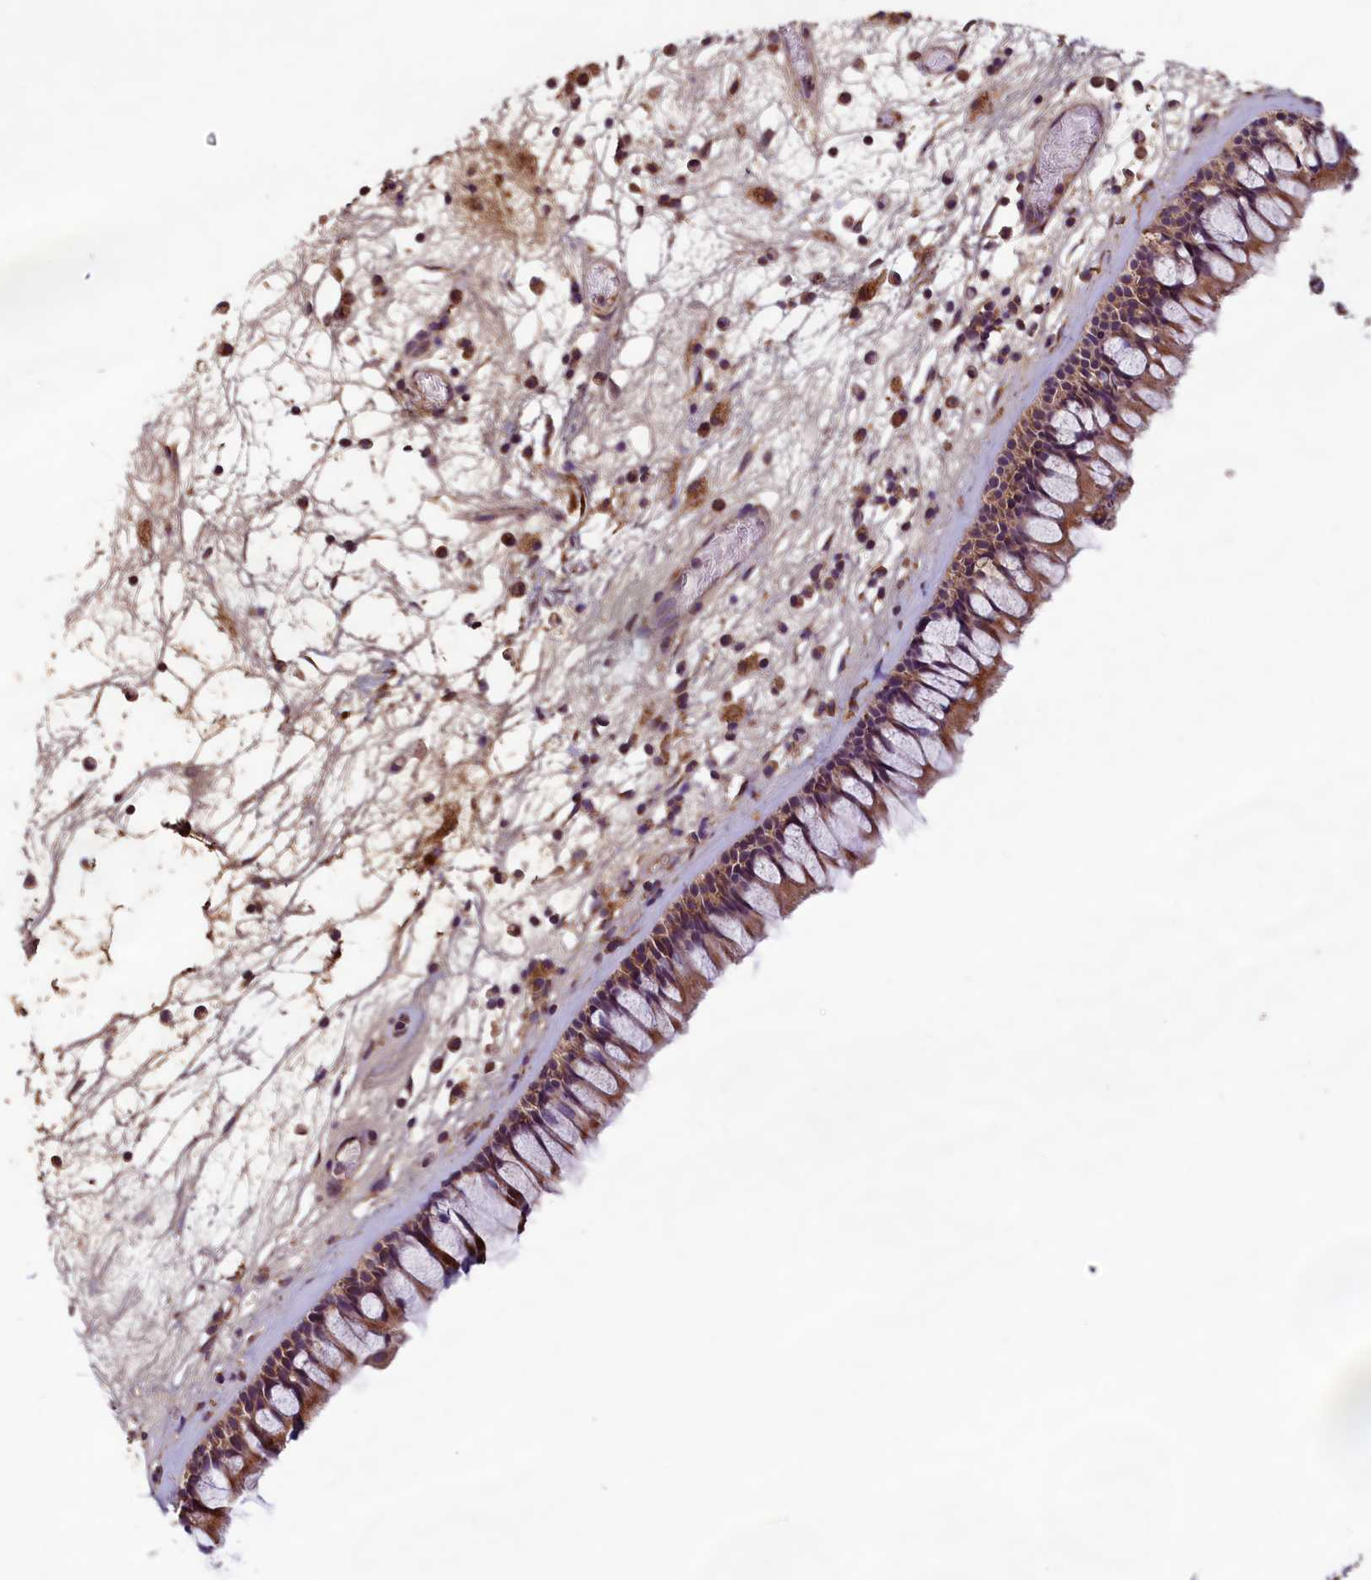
{"staining": {"intensity": "moderate", "quantity": ">75%", "location": "cytoplasmic/membranous"}, "tissue": "nasopharynx", "cell_type": "Respiratory epithelial cells", "image_type": "normal", "snomed": [{"axis": "morphology", "description": "Normal tissue, NOS"}, {"axis": "morphology", "description": "Inflammation, NOS"}, {"axis": "morphology", "description": "Malignant melanoma, Metastatic site"}, {"axis": "topography", "description": "Nasopharynx"}], "caption": "Protein positivity by IHC displays moderate cytoplasmic/membranous positivity in about >75% of respiratory epithelial cells in unremarkable nasopharynx.", "gene": "CCDC15", "patient": {"sex": "male", "age": 70}}